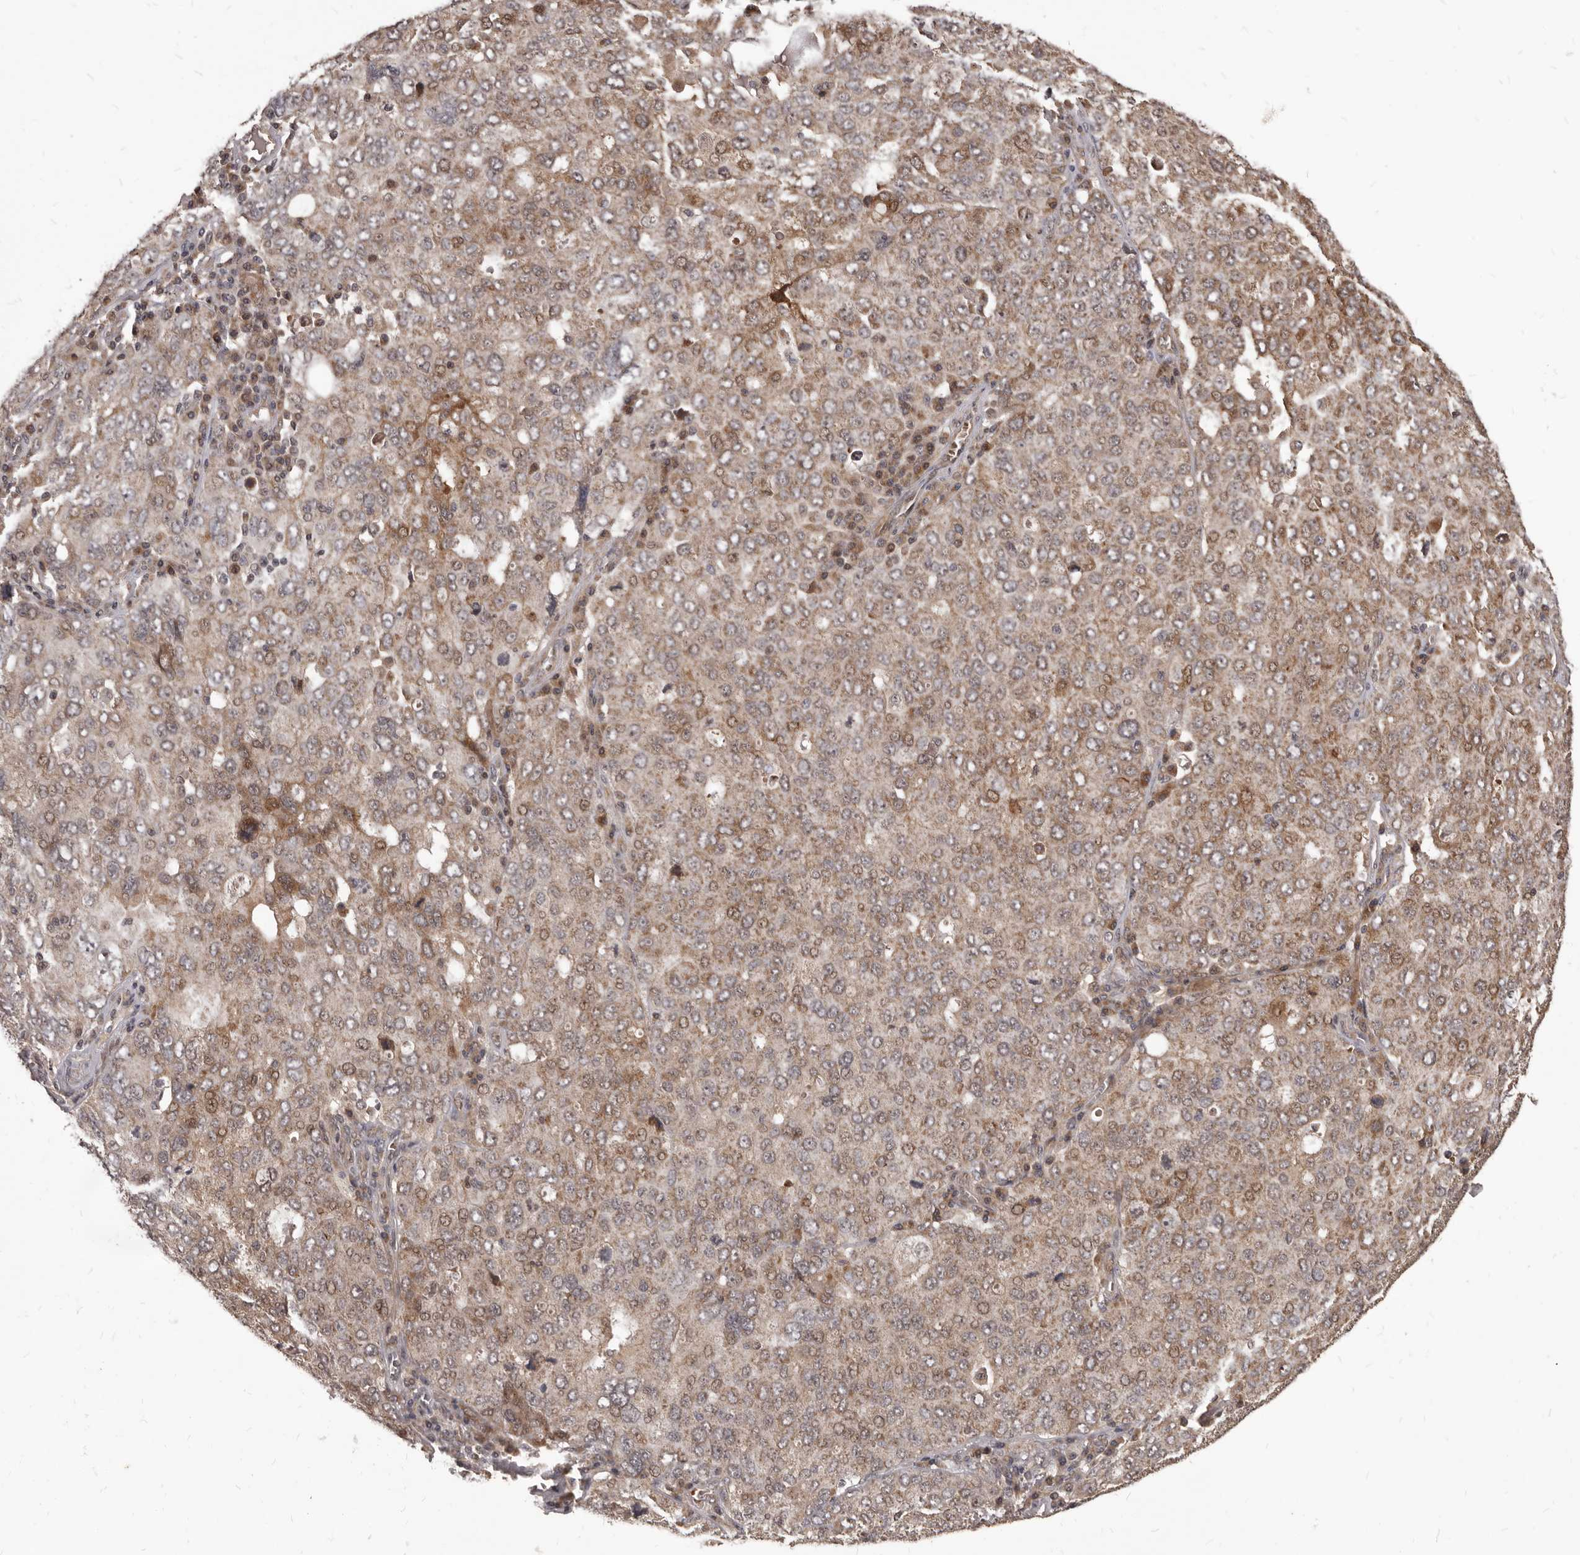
{"staining": {"intensity": "weak", "quantity": ">75%", "location": "cytoplasmic/membranous"}, "tissue": "ovarian cancer", "cell_type": "Tumor cells", "image_type": "cancer", "snomed": [{"axis": "morphology", "description": "Carcinoma, endometroid"}, {"axis": "topography", "description": "Ovary"}], "caption": "DAB immunohistochemical staining of ovarian cancer (endometroid carcinoma) shows weak cytoplasmic/membranous protein staining in about >75% of tumor cells.", "gene": "GABPB2", "patient": {"sex": "female", "age": 62}}